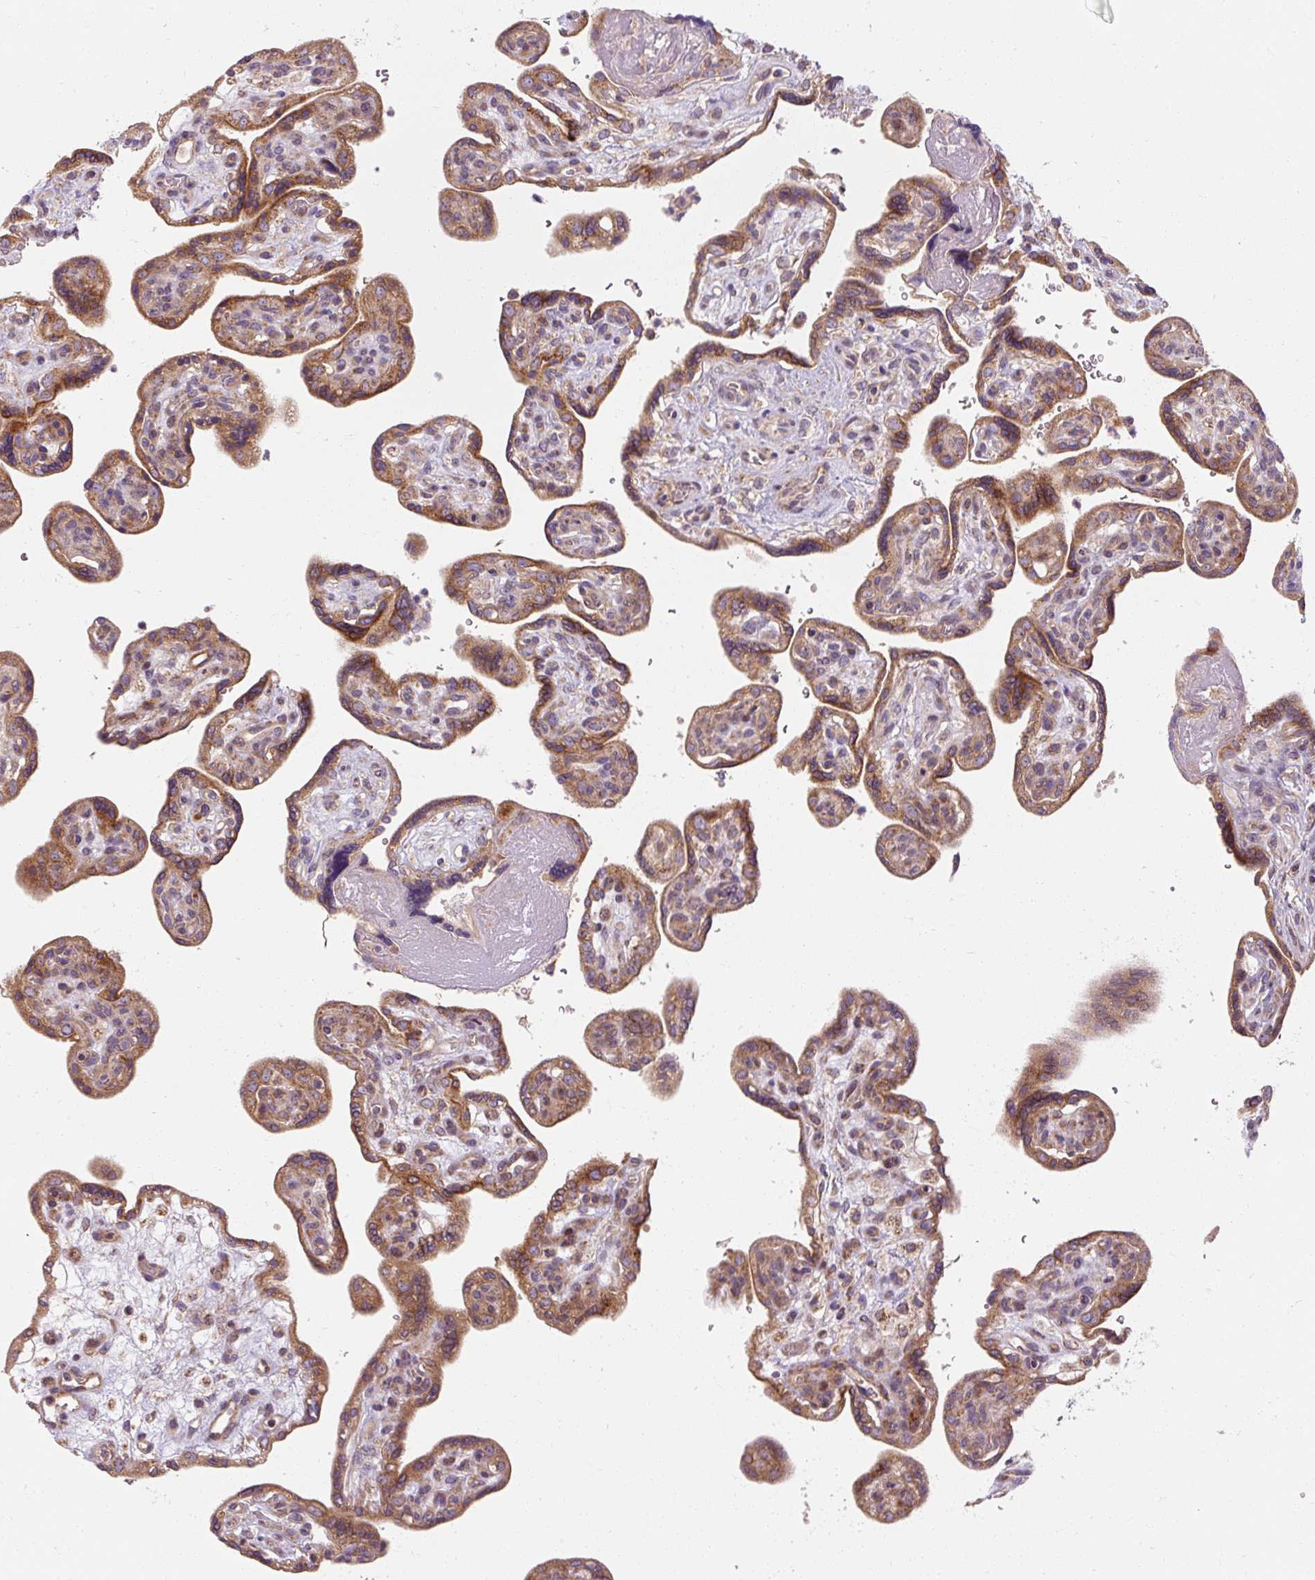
{"staining": {"intensity": "moderate", "quantity": ">75%", "location": "cytoplasmic/membranous"}, "tissue": "placenta", "cell_type": "Trophoblastic cells", "image_type": "normal", "snomed": [{"axis": "morphology", "description": "Normal tissue, NOS"}, {"axis": "topography", "description": "Placenta"}], "caption": "Brown immunohistochemical staining in normal human placenta demonstrates moderate cytoplasmic/membranous expression in about >75% of trophoblastic cells.", "gene": "PRSS48", "patient": {"sex": "female", "age": 39}}